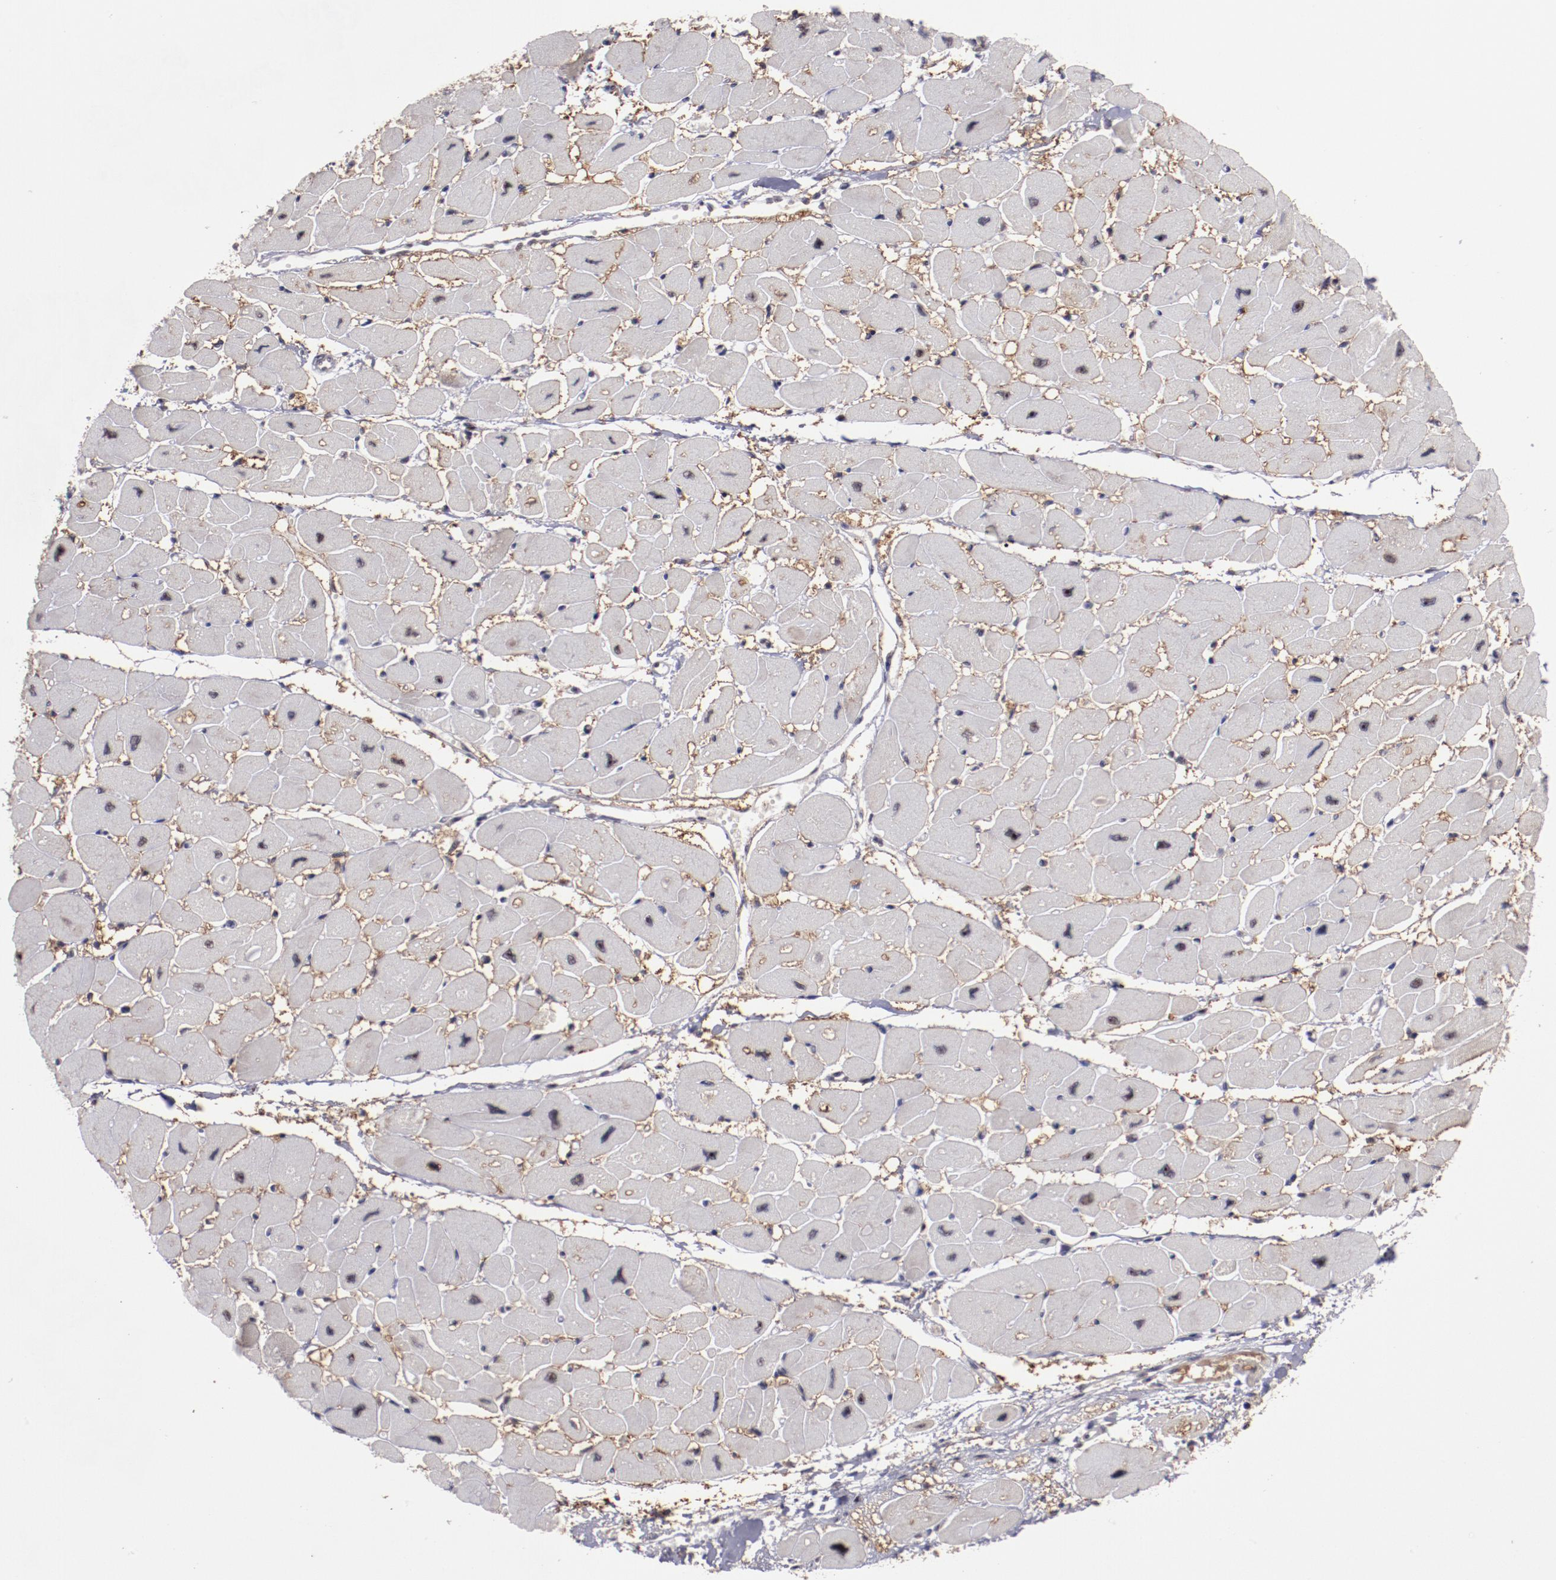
{"staining": {"intensity": "weak", "quantity": ">75%", "location": "nuclear"}, "tissue": "heart muscle", "cell_type": "Cardiomyocytes", "image_type": "normal", "snomed": [{"axis": "morphology", "description": "Normal tissue, NOS"}, {"axis": "topography", "description": "Heart"}], "caption": "Immunohistochemical staining of normal heart muscle displays >75% levels of weak nuclear protein positivity in about >75% of cardiomyocytes. (DAB (3,3'-diaminobenzidine) IHC with brightfield microscopy, high magnification).", "gene": "DDX24", "patient": {"sex": "female", "age": 54}}